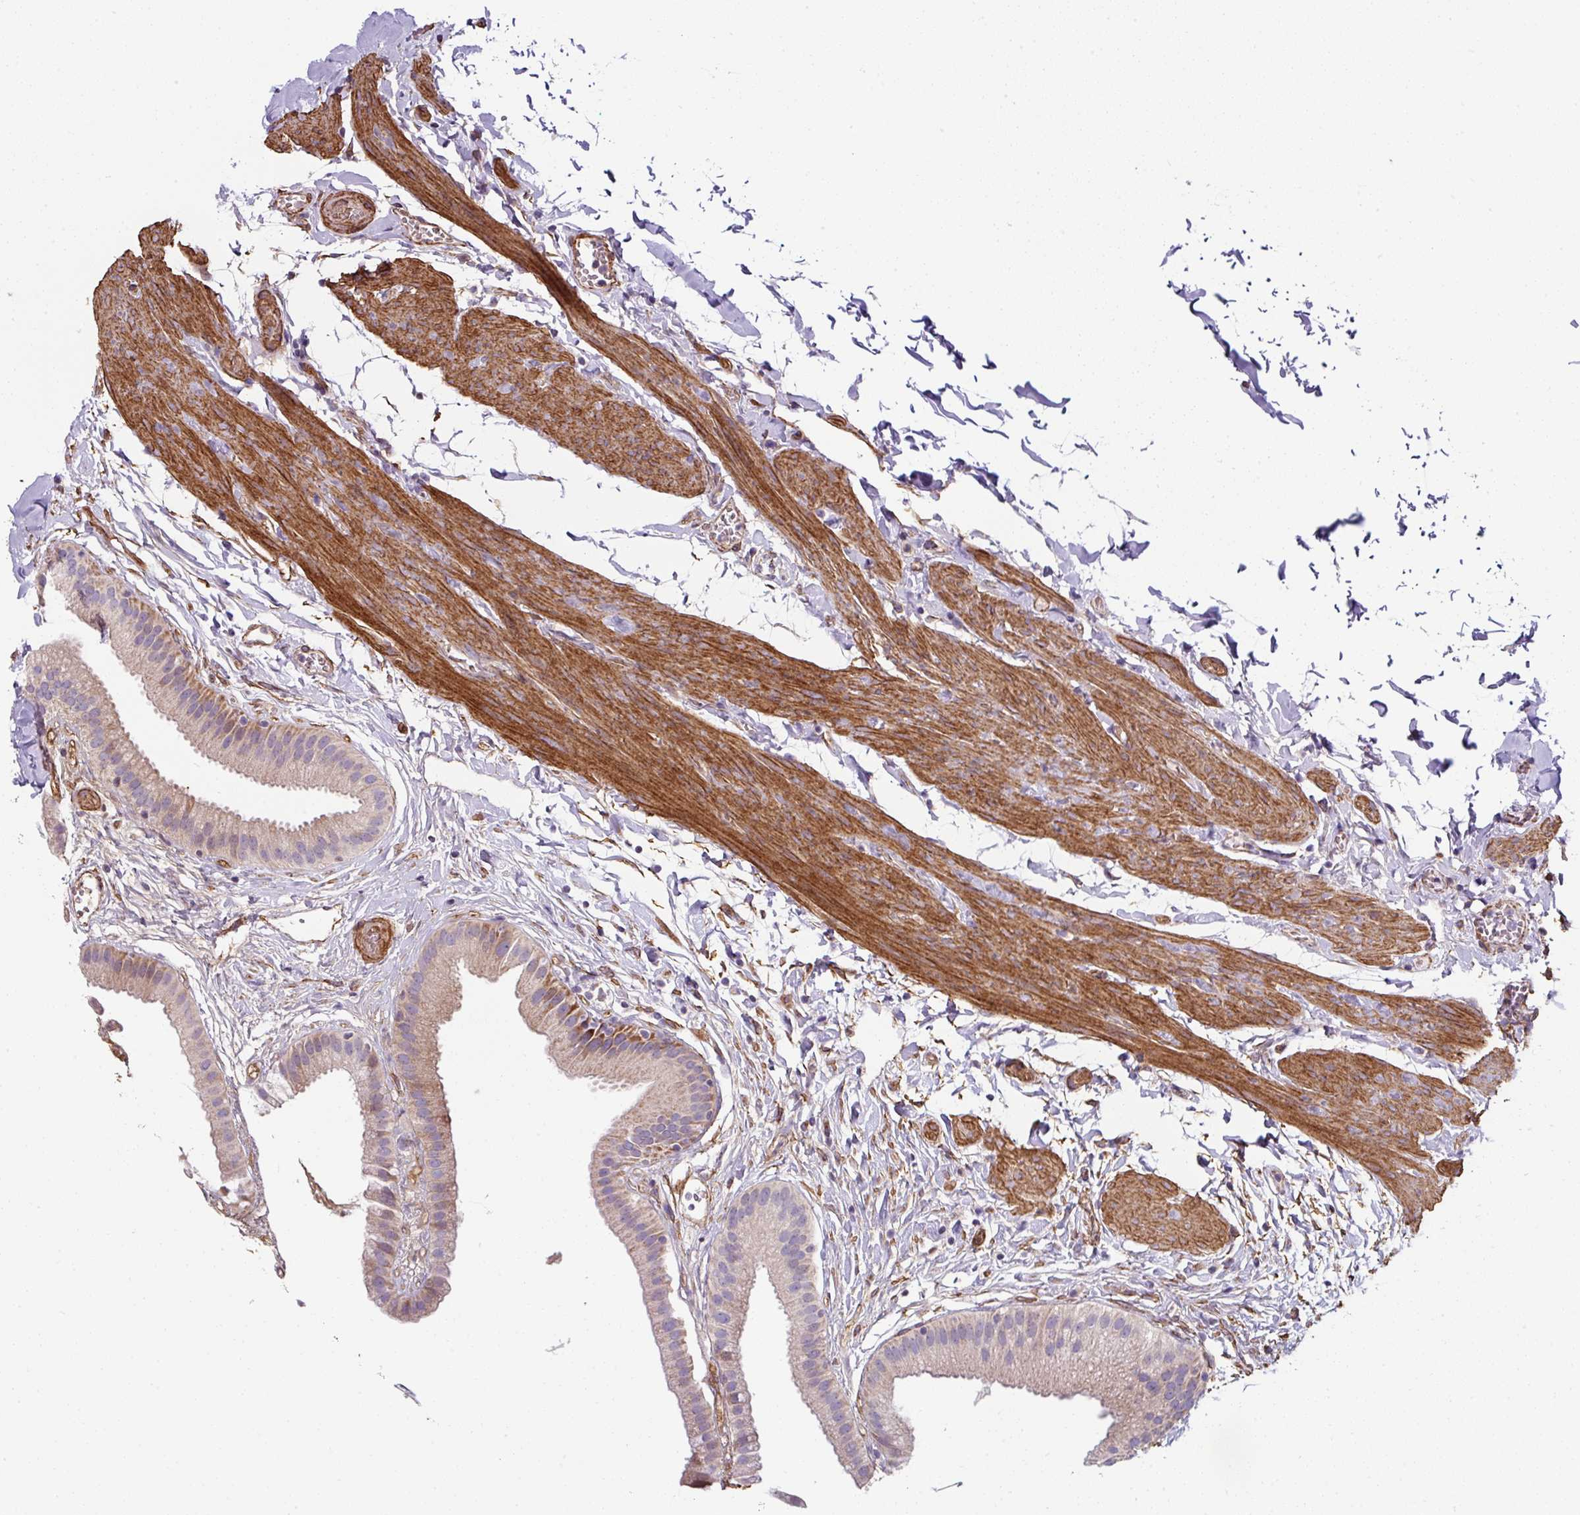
{"staining": {"intensity": "moderate", "quantity": "<25%", "location": "cytoplasmic/membranous"}, "tissue": "gallbladder", "cell_type": "Glandular cells", "image_type": "normal", "snomed": [{"axis": "morphology", "description": "Normal tissue, NOS"}, {"axis": "topography", "description": "Gallbladder"}], "caption": "High-magnification brightfield microscopy of normal gallbladder stained with DAB (3,3'-diaminobenzidine) (brown) and counterstained with hematoxylin (blue). glandular cells exhibit moderate cytoplasmic/membranous staining is appreciated in approximately<25% of cells.", "gene": "ANKUB1", "patient": {"sex": "female", "age": 63}}